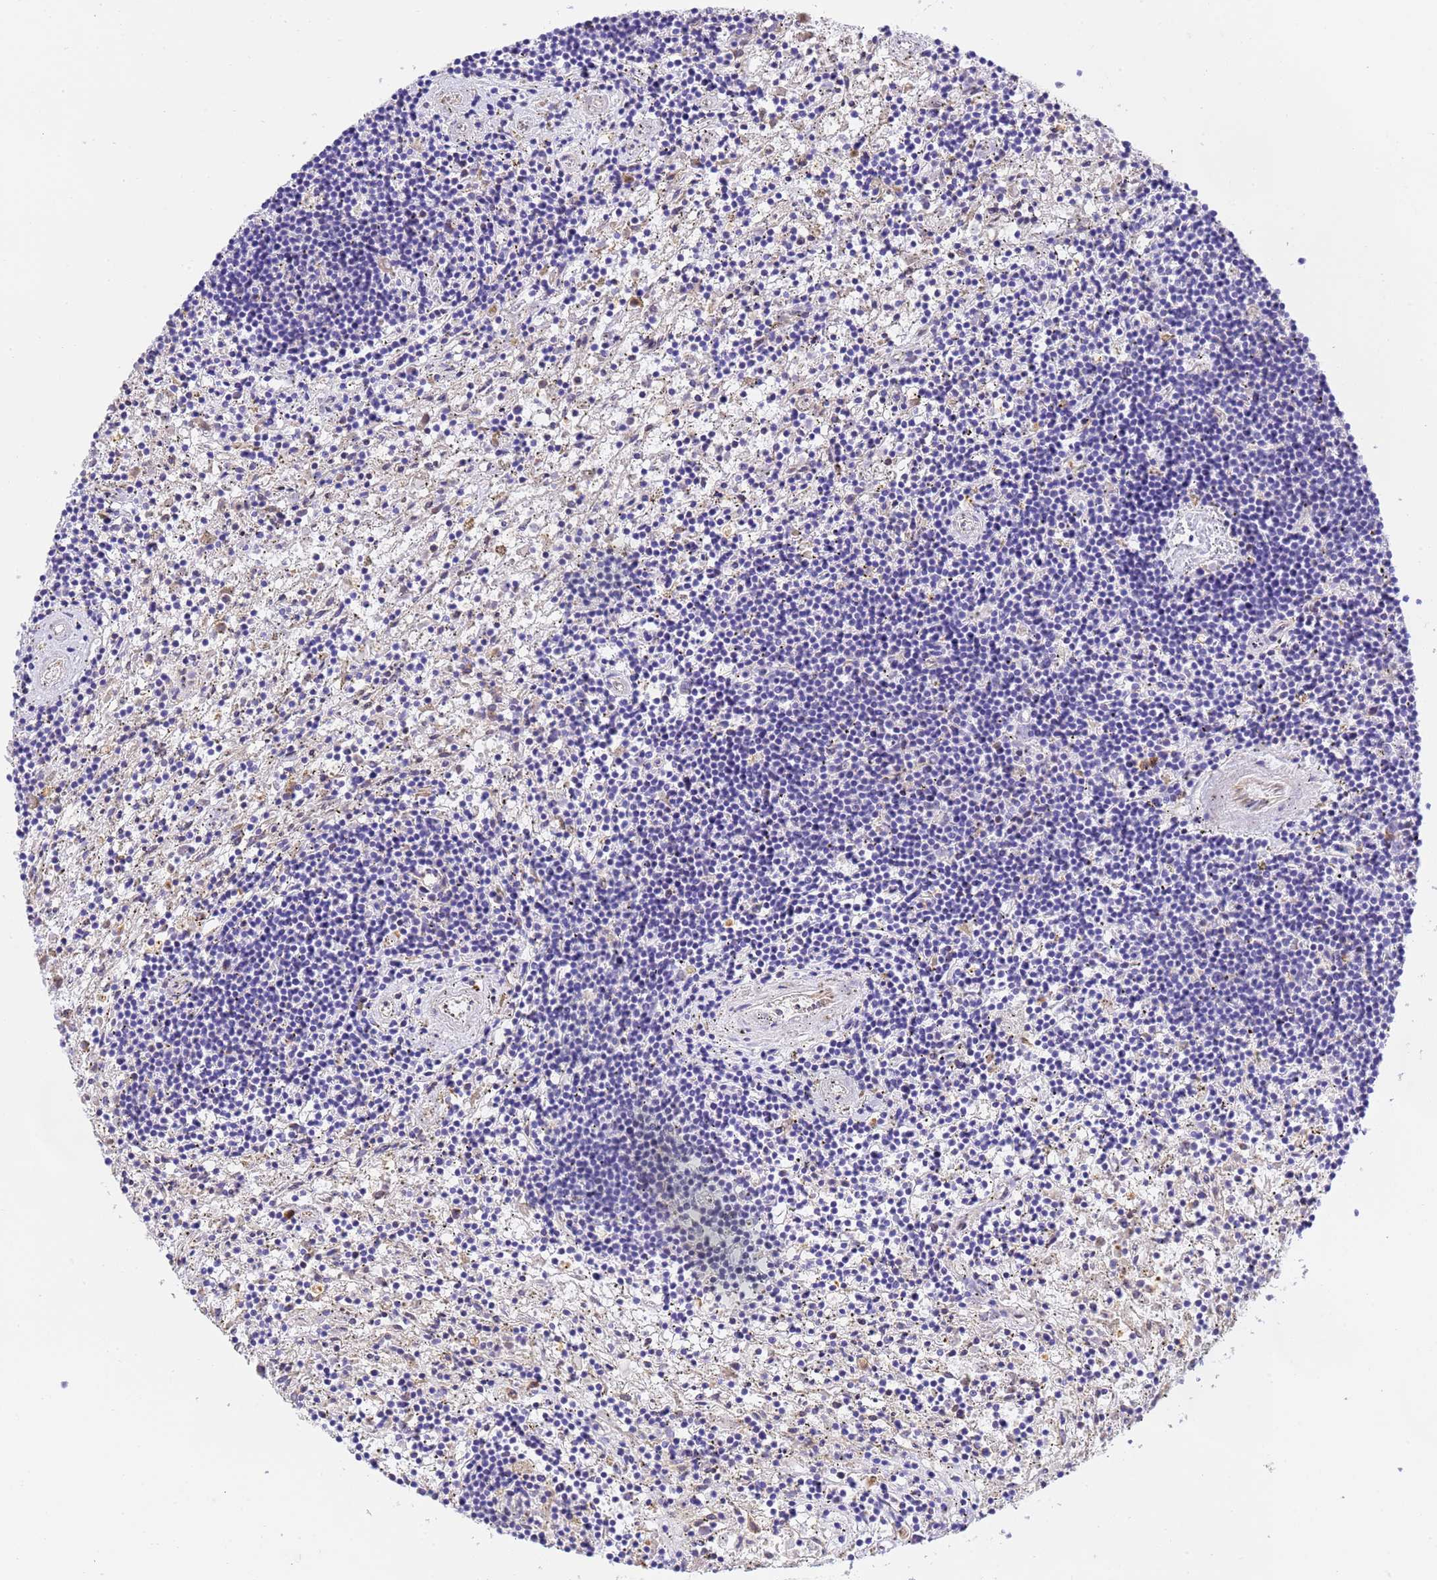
{"staining": {"intensity": "negative", "quantity": "none", "location": "none"}, "tissue": "lymphoma", "cell_type": "Tumor cells", "image_type": "cancer", "snomed": [{"axis": "morphology", "description": "Malignant lymphoma, non-Hodgkin's type, Low grade"}, {"axis": "topography", "description": "Spleen"}], "caption": "An image of human low-grade malignant lymphoma, non-Hodgkin's type is negative for staining in tumor cells.", "gene": "RHBDD3", "patient": {"sex": "male", "age": 76}}